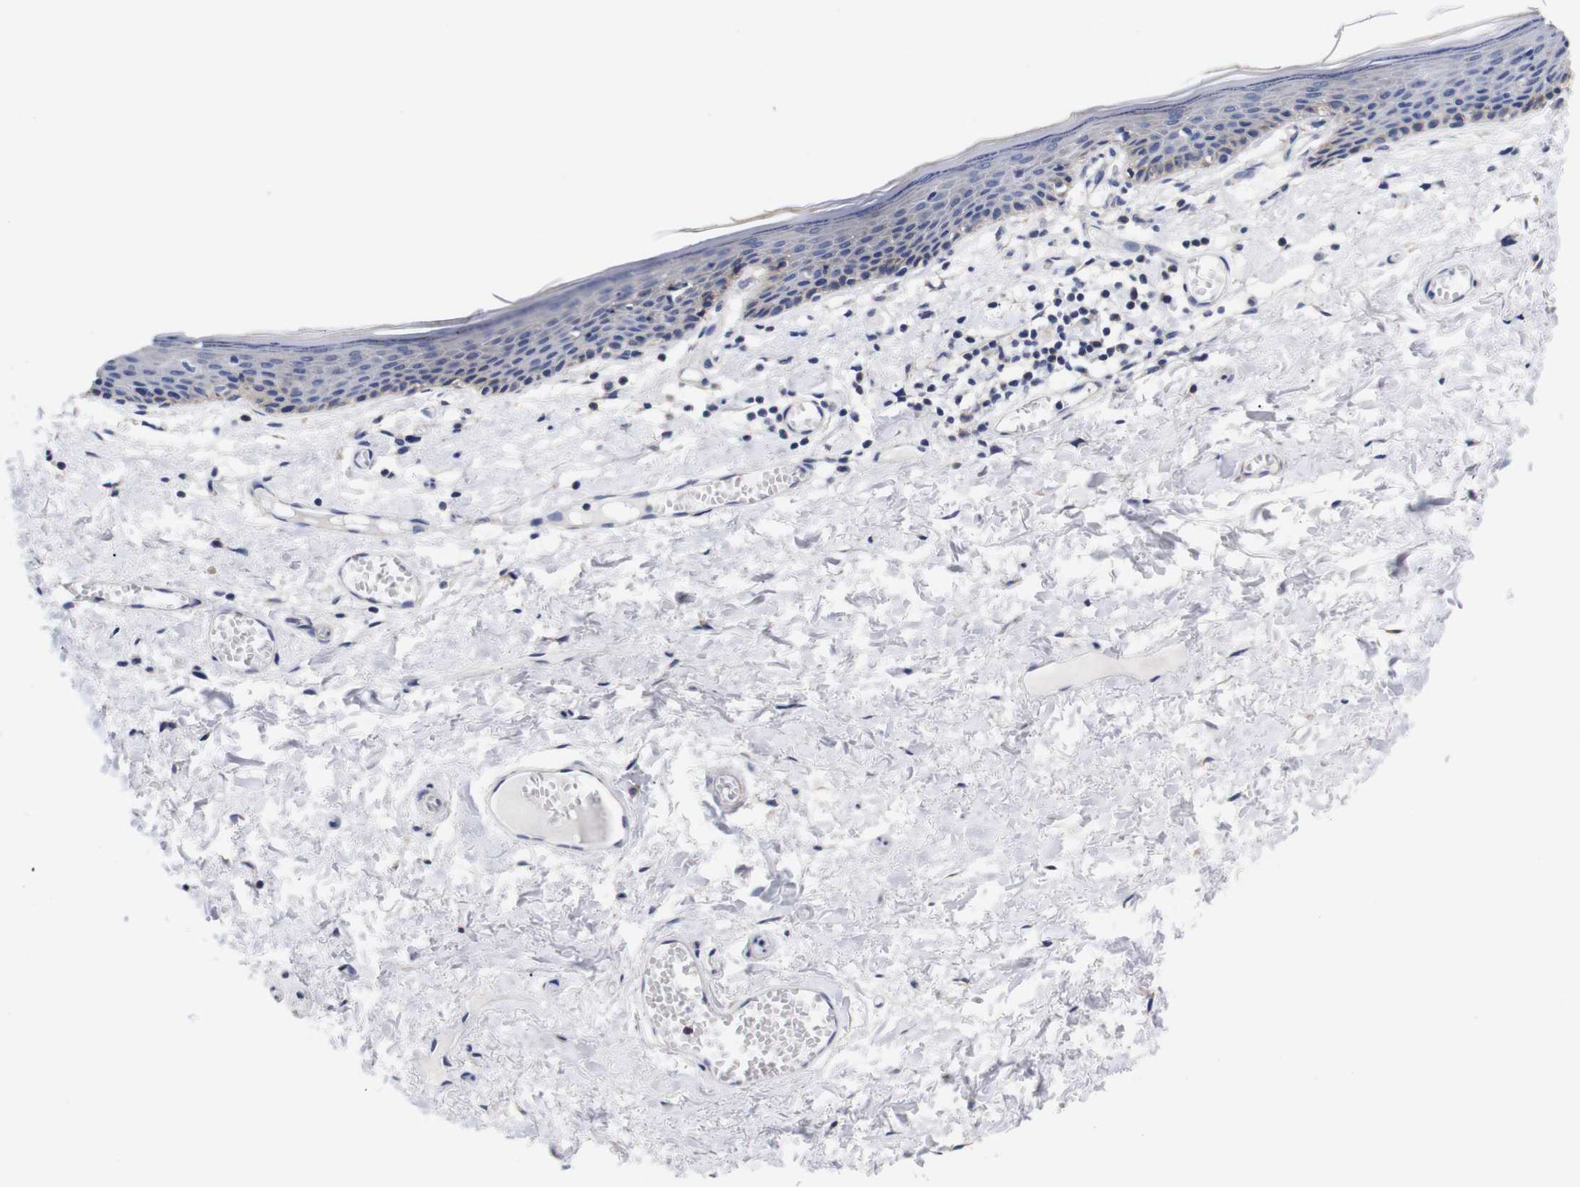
{"staining": {"intensity": "moderate", "quantity": "<25%", "location": "cytoplasmic/membranous"}, "tissue": "skin", "cell_type": "Epidermal cells", "image_type": "normal", "snomed": [{"axis": "morphology", "description": "Normal tissue, NOS"}, {"axis": "topography", "description": "Vulva"}], "caption": "Immunohistochemistry (IHC) image of normal skin stained for a protein (brown), which exhibits low levels of moderate cytoplasmic/membranous positivity in about <25% of epidermal cells.", "gene": "OPN3", "patient": {"sex": "female", "age": 54}}